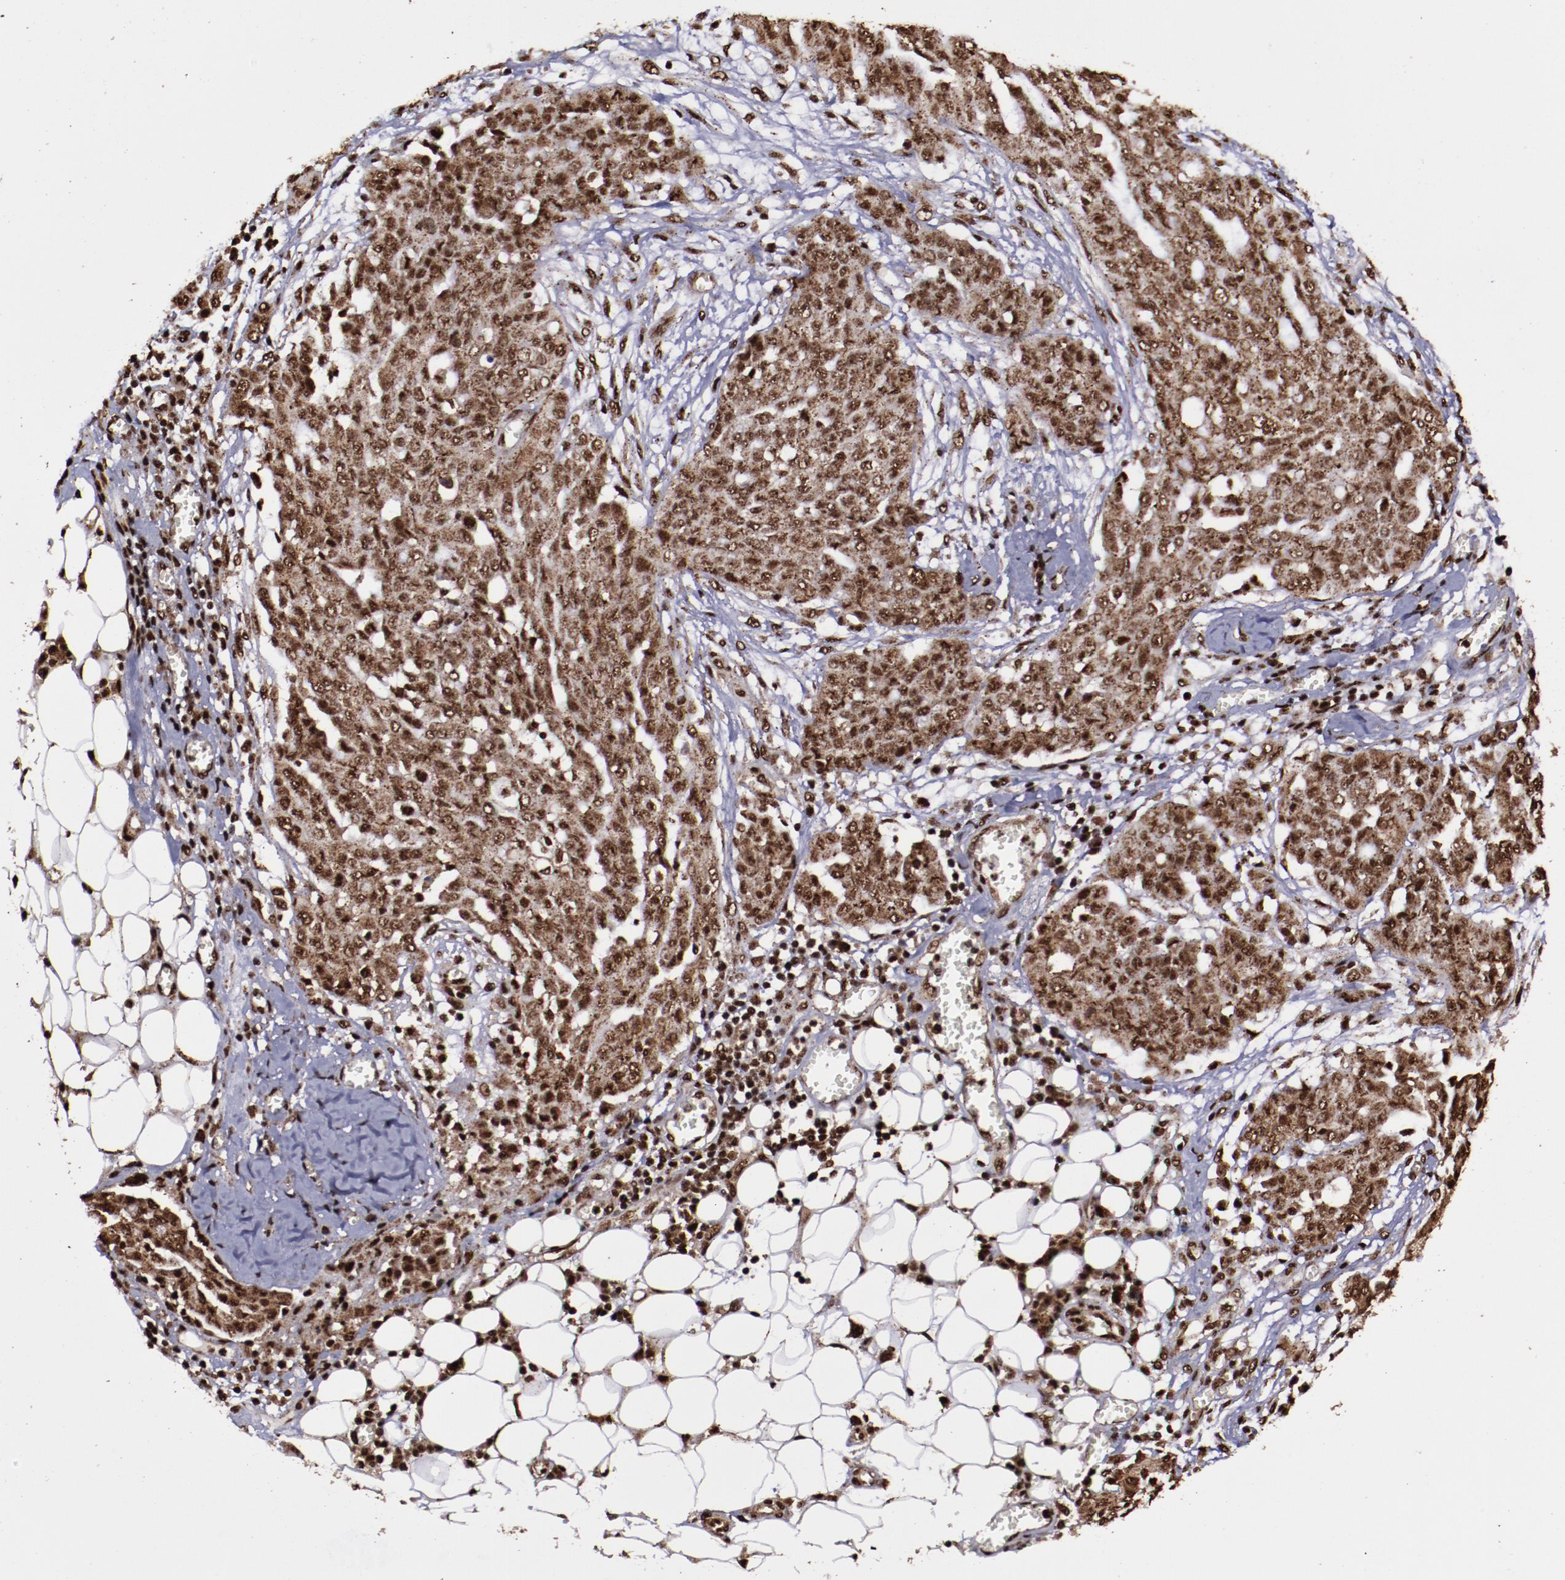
{"staining": {"intensity": "moderate", "quantity": ">75%", "location": "nuclear"}, "tissue": "ovarian cancer", "cell_type": "Tumor cells", "image_type": "cancer", "snomed": [{"axis": "morphology", "description": "Cystadenocarcinoma, serous, NOS"}, {"axis": "topography", "description": "Soft tissue"}, {"axis": "topography", "description": "Ovary"}], "caption": "Human ovarian cancer stained with a protein marker reveals moderate staining in tumor cells.", "gene": "SNW1", "patient": {"sex": "female", "age": 57}}